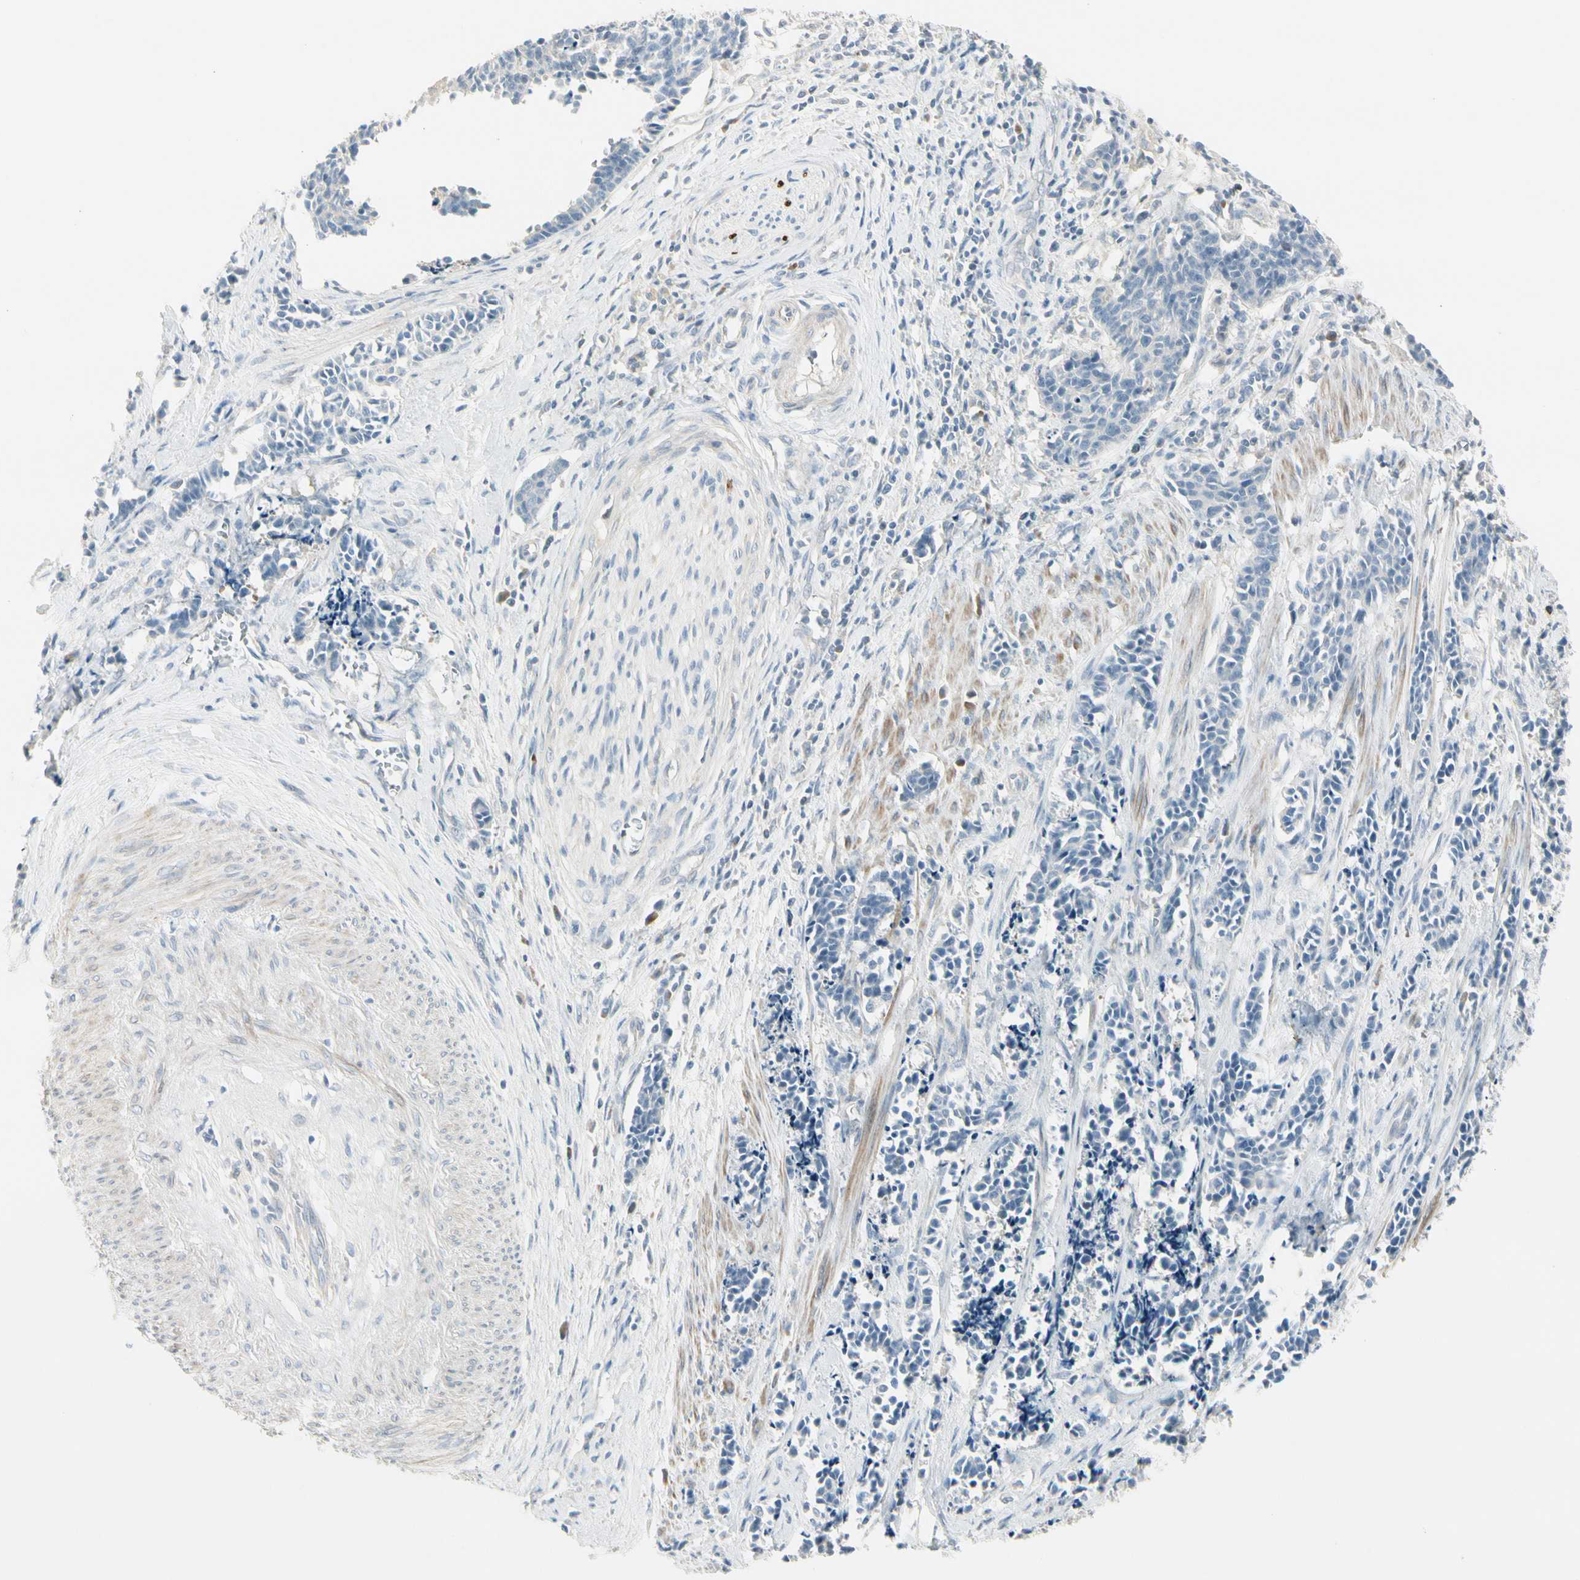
{"staining": {"intensity": "negative", "quantity": "none", "location": "none"}, "tissue": "cervical cancer", "cell_type": "Tumor cells", "image_type": "cancer", "snomed": [{"axis": "morphology", "description": "Squamous cell carcinoma, NOS"}, {"axis": "topography", "description": "Cervix"}], "caption": "IHC of human cervical squamous cell carcinoma shows no expression in tumor cells.", "gene": "CYP2E1", "patient": {"sex": "female", "age": 35}}